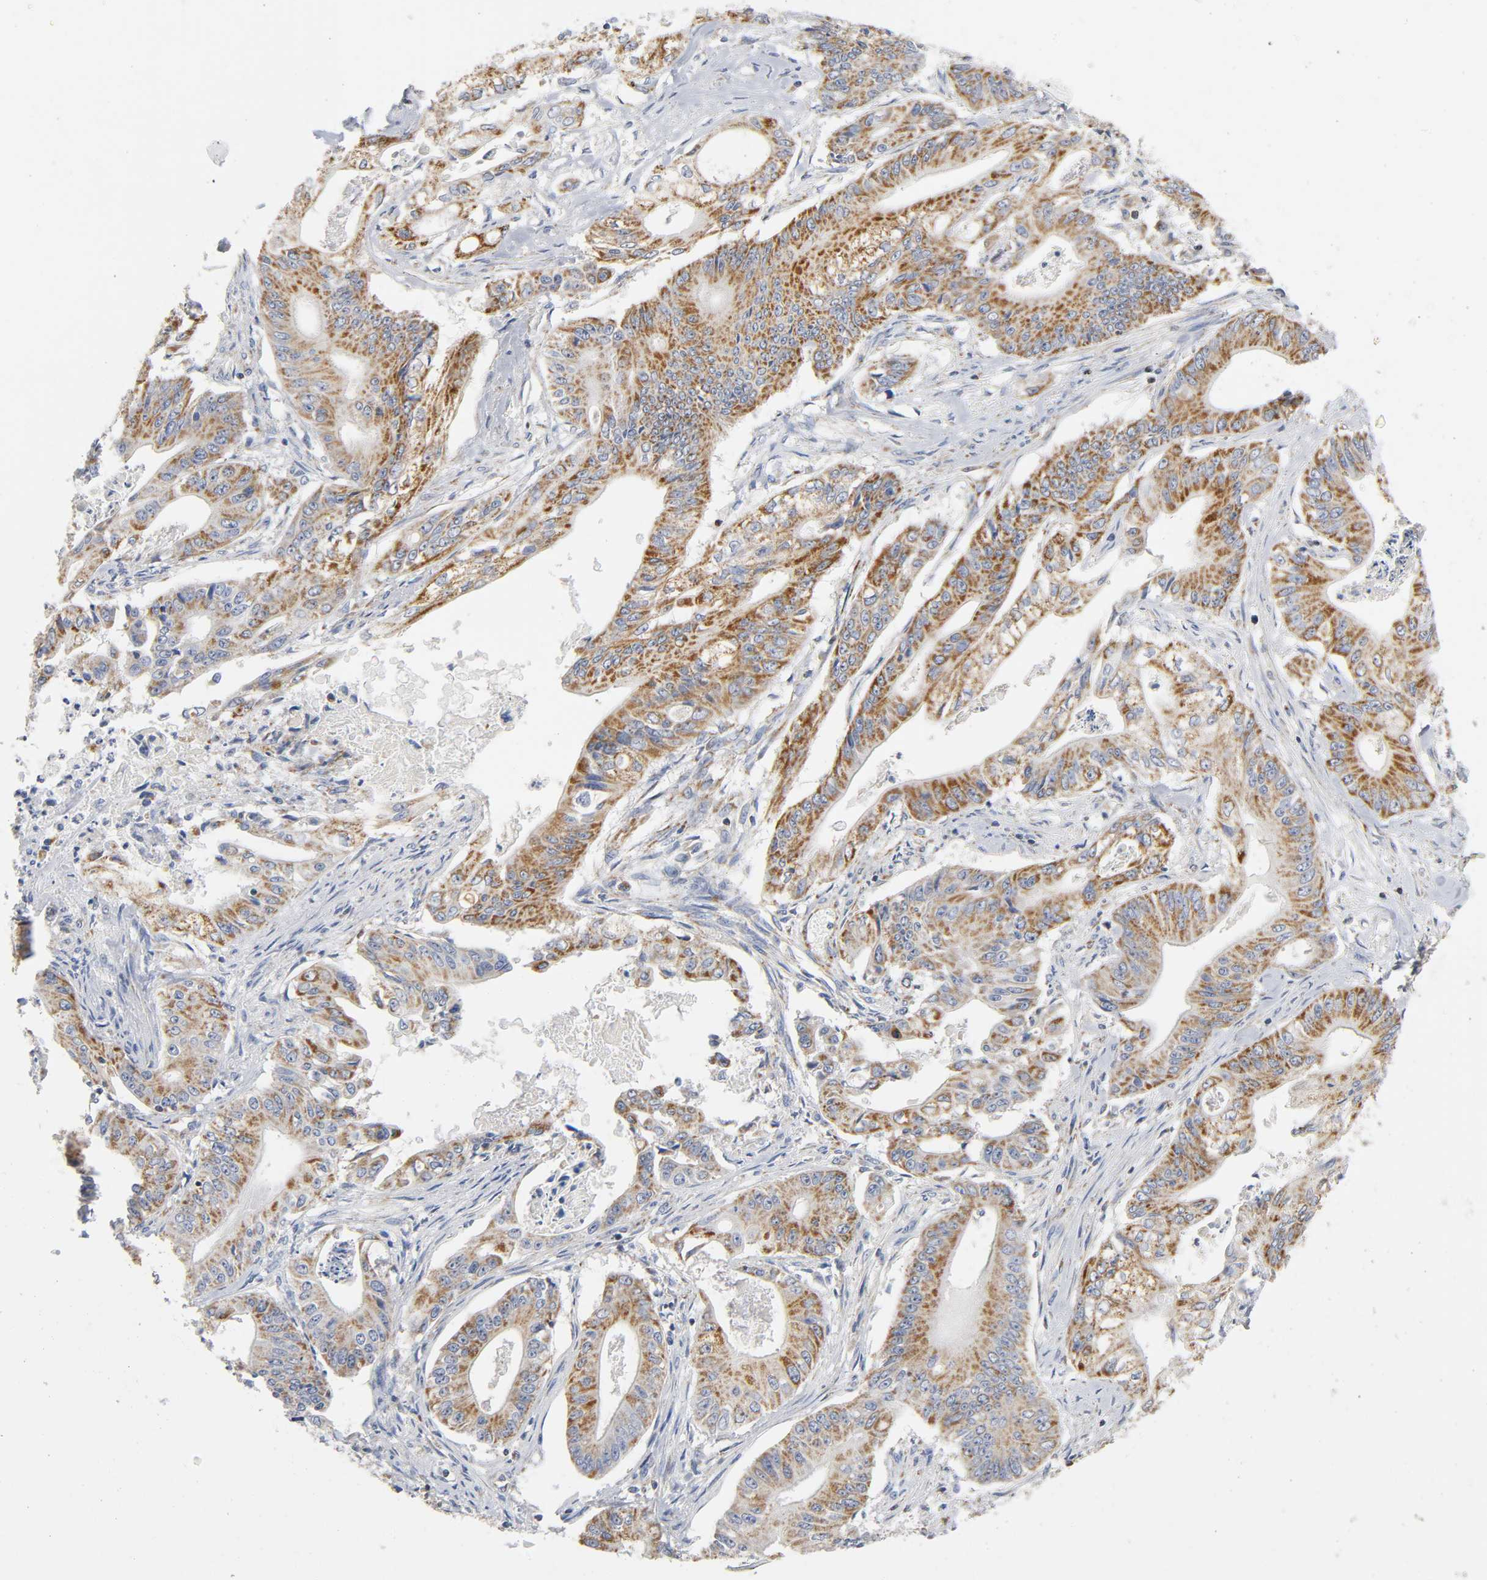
{"staining": {"intensity": "moderate", "quantity": ">75%", "location": "cytoplasmic/membranous"}, "tissue": "pancreatic cancer", "cell_type": "Tumor cells", "image_type": "cancer", "snomed": [{"axis": "morphology", "description": "Normal tissue, NOS"}, {"axis": "topography", "description": "Pancreas"}], "caption": "Human pancreatic cancer stained for a protein (brown) displays moderate cytoplasmic/membranous positive staining in about >75% of tumor cells.", "gene": "BAK1", "patient": {"sex": "male", "age": 42}}